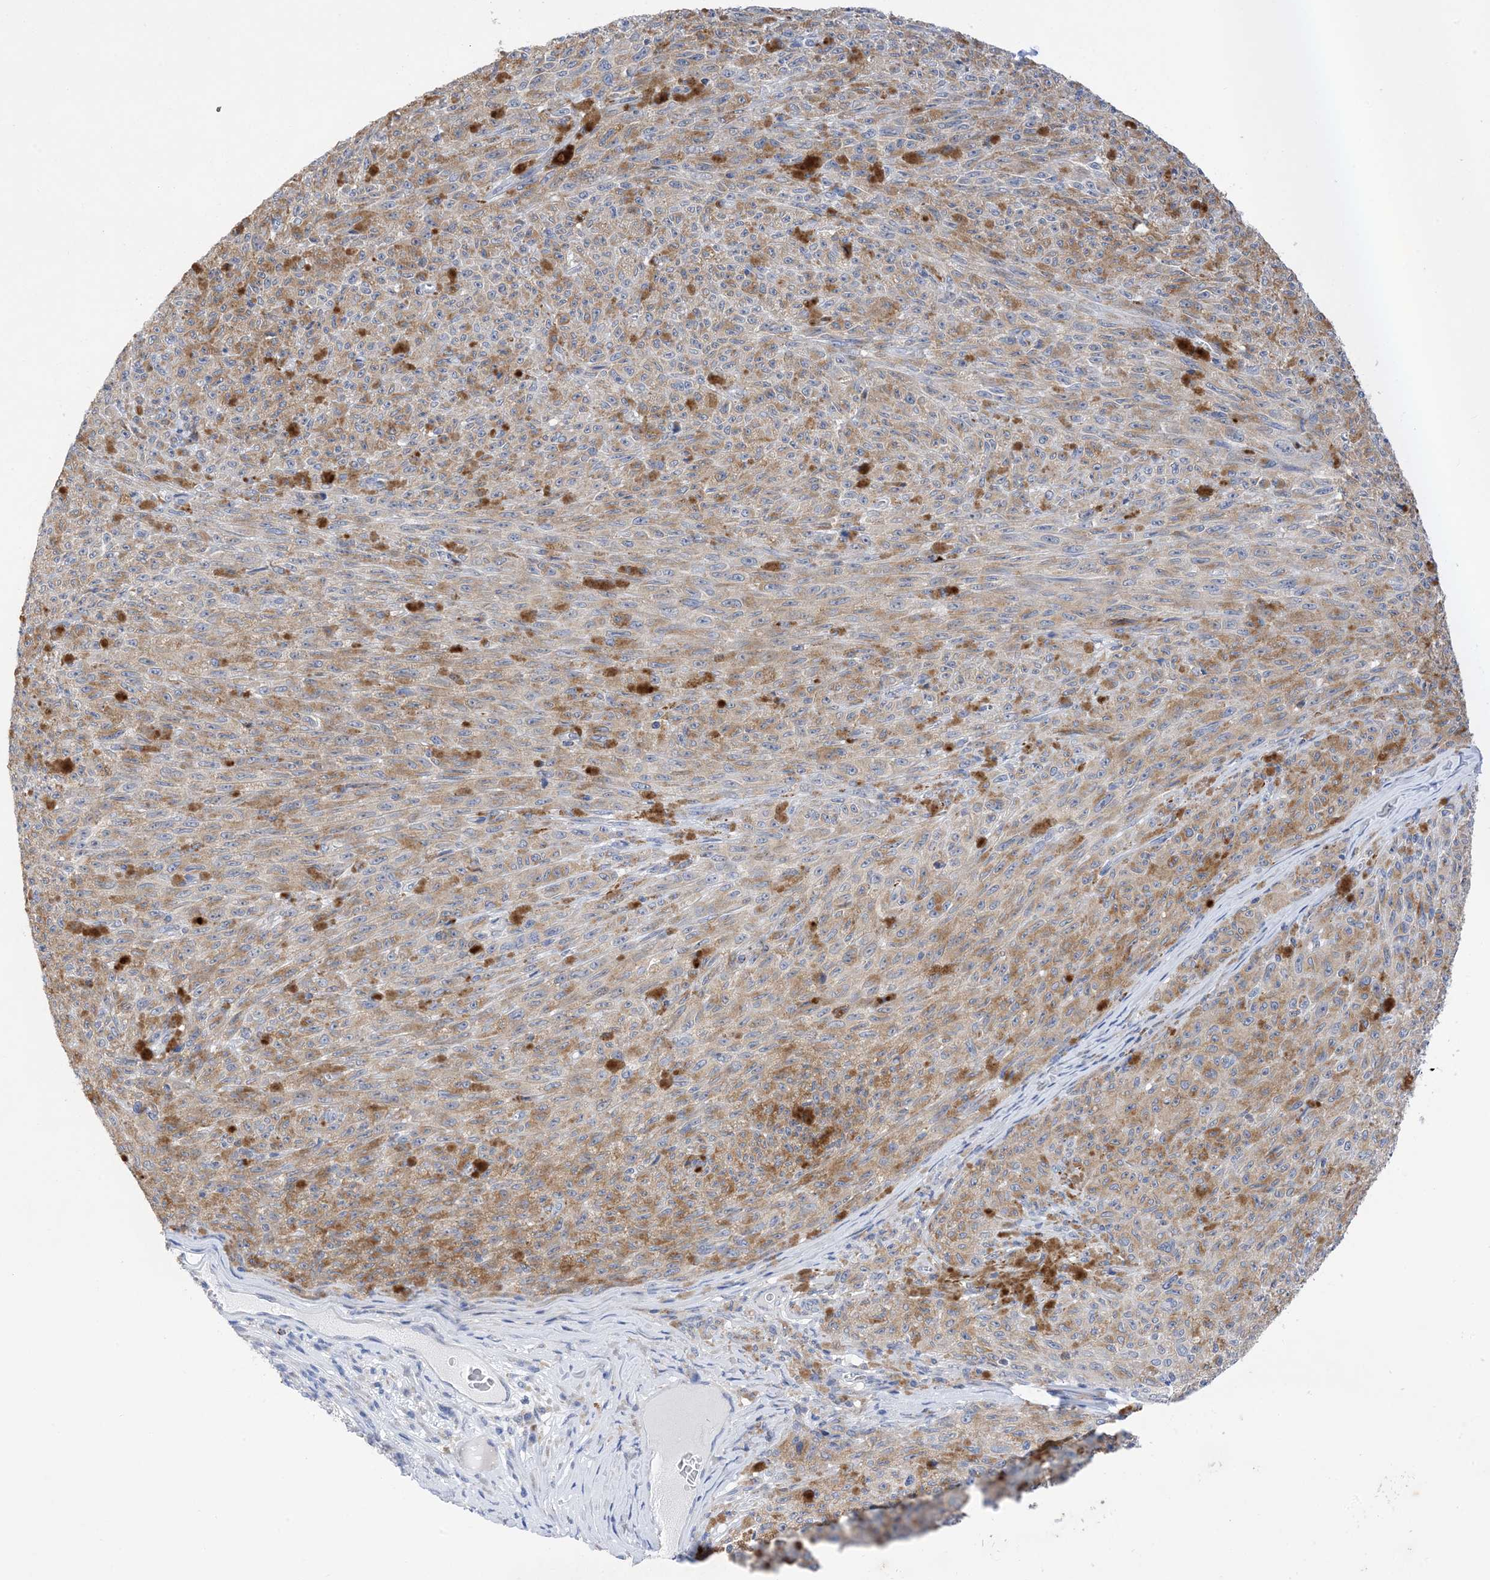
{"staining": {"intensity": "moderate", "quantity": ">75%", "location": "cytoplasmic/membranous"}, "tissue": "melanoma", "cell_type": "Tumor cells", "image_type": "cancer", "snomed": [{"axis": "morphology", "description": "Malignant melanoma, NOS"}, {"axis": "topography", "description": "Skin"}], "caption": "Moderate cytoplasmic/membranous expression for a protein is identified in about >75% of tumor cells of melanoma using IHC.", "gene": "PLK4", "patient": {"sex": "female", "age": 82}}